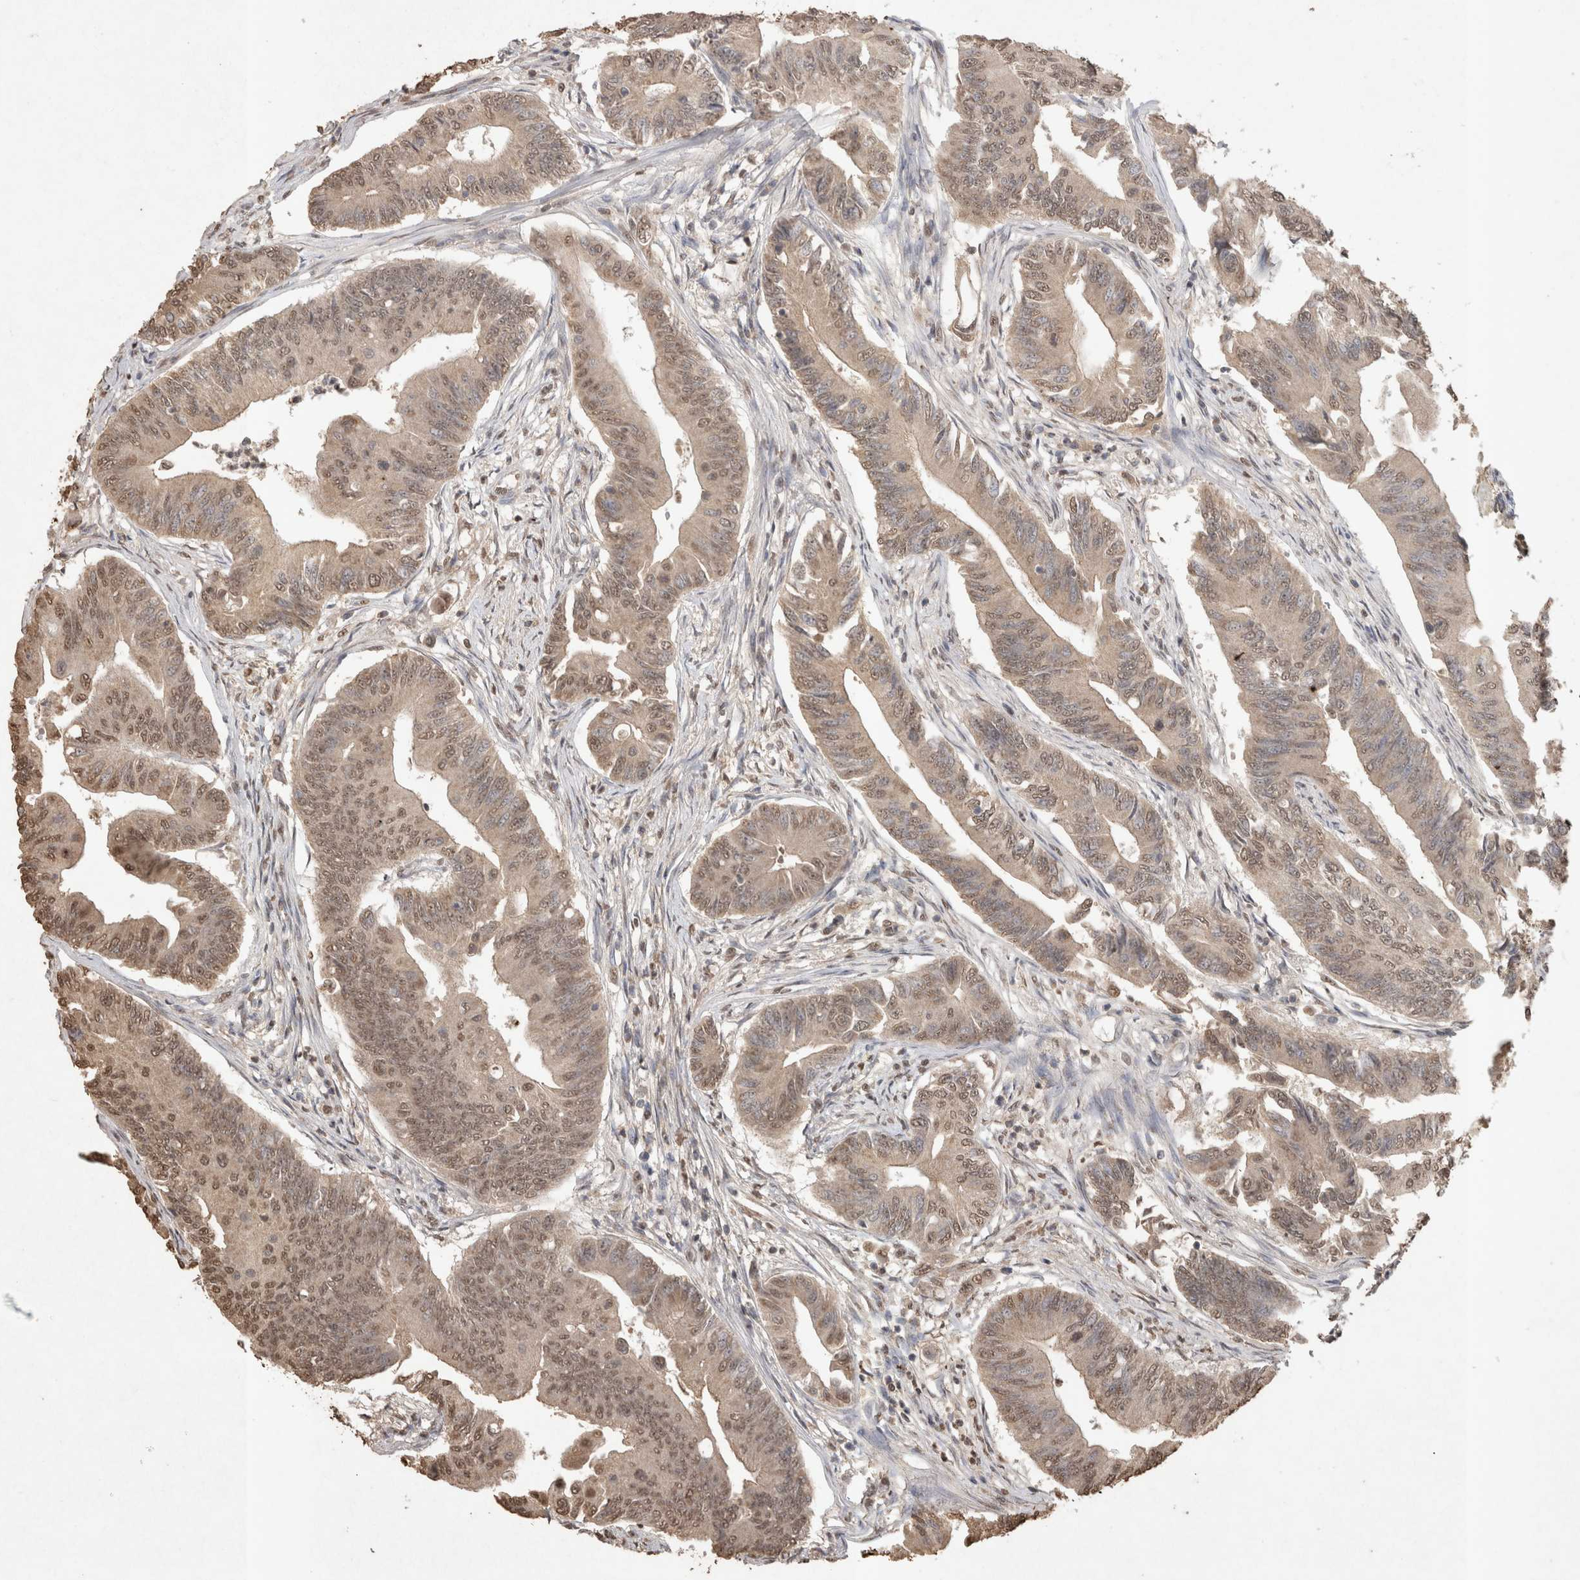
{"staining": {"intensity": "weak", "quantity": ">75%", "location": "cytoplasmic/membranous,nuclear"}, "tissue": "colorectal cancer", "cell_type": "Tumor cells", "image_type": "cancer", "snomed": [{"axis": "morphology", "description": "Adenoma, NOS"}, {"axis": "morphology", "description": "Adenocarcinoma, NOS"}, {"axis": "topography", "description": "Colon"}], "caption": "DAB (3,3'-diaminobenzidine) immunohistochemical staining of human colorectal cancer (adenocarcinoma) demonstrates weak cytoplasmic/membranous and nuclear protein expression in about >75% of tumor cells. (Stains: DAB in brown, nuclei in blue, Microscopy: brightfield microscopy at high magnification).", "gene": "MLX", "patient": {"sex": "male", "age": 79}}